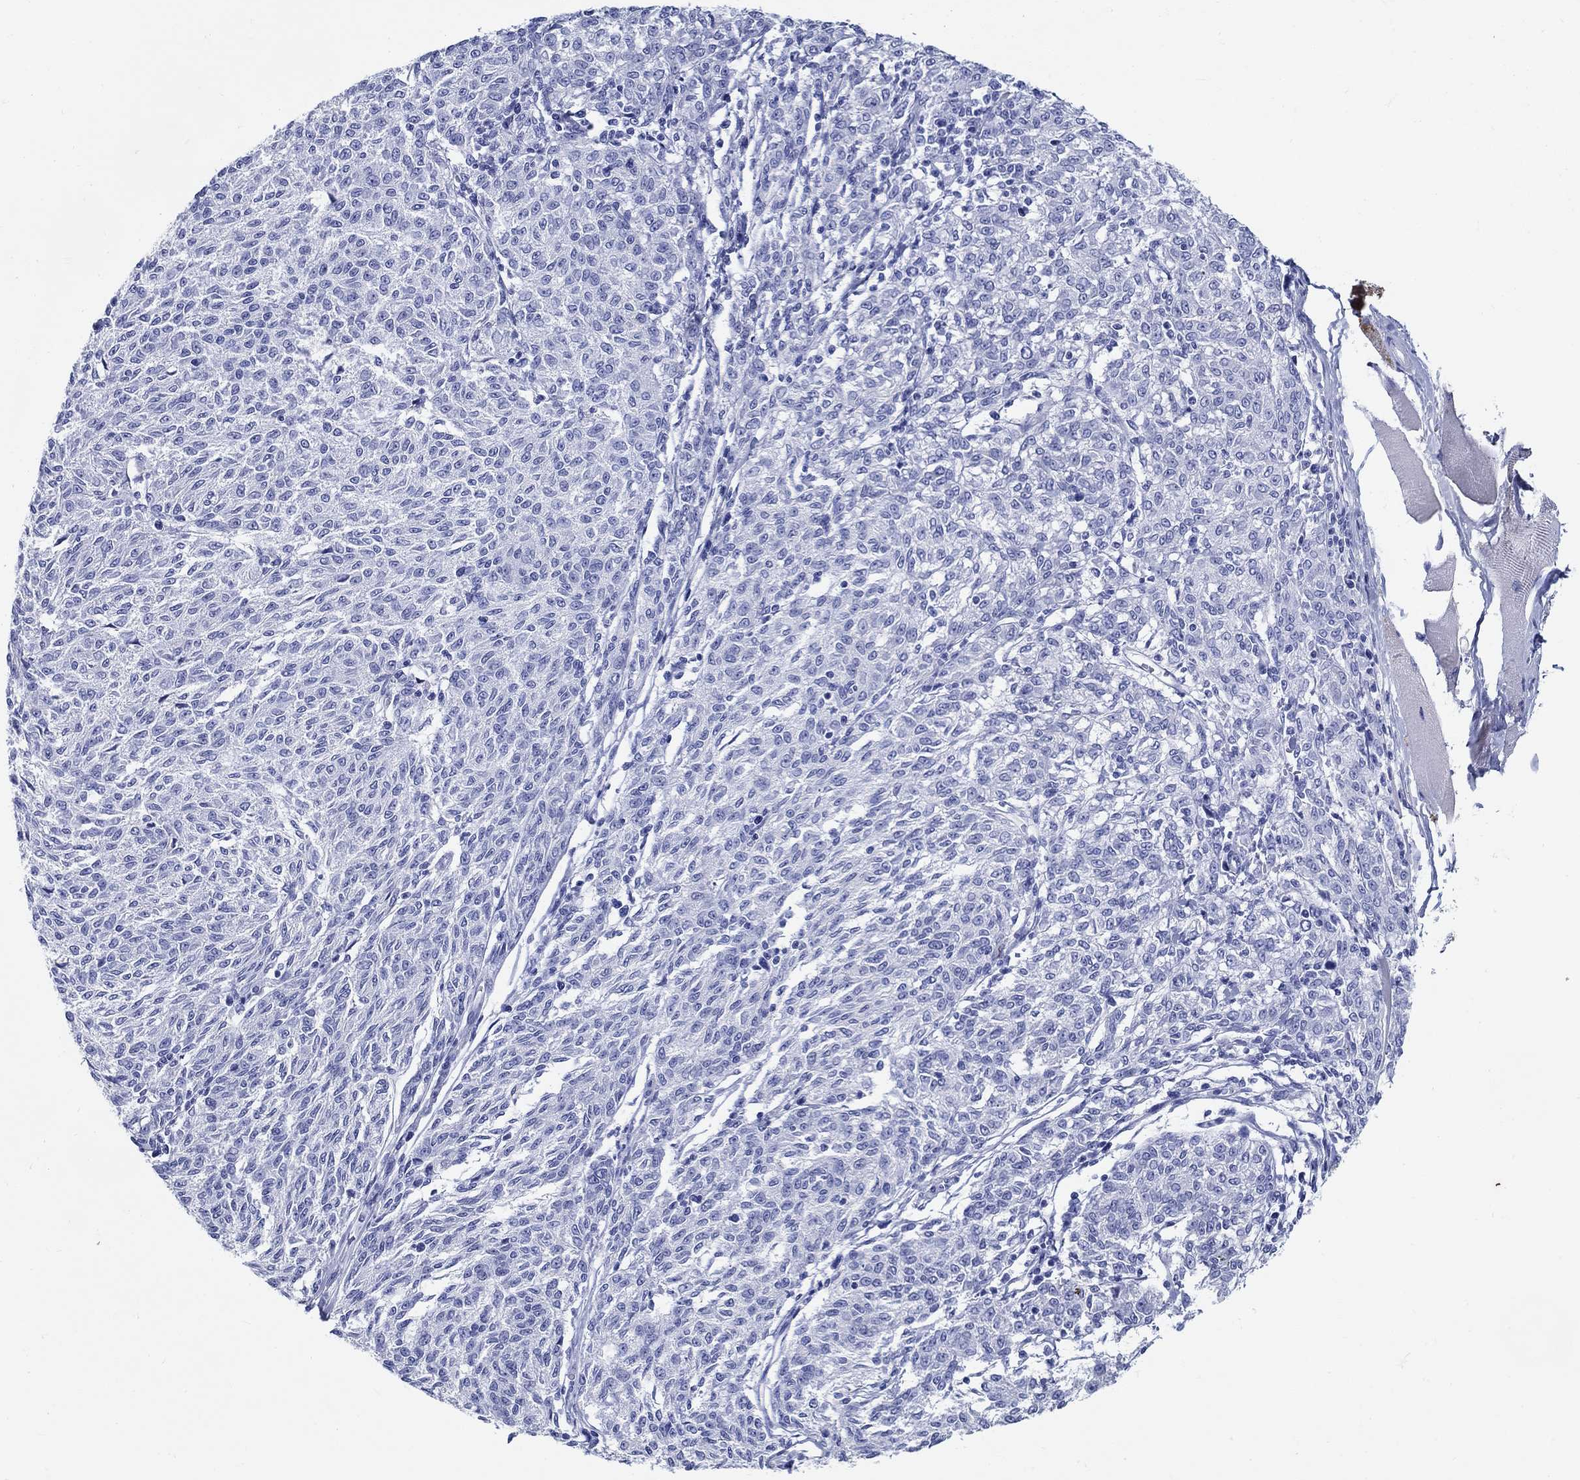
{"staining": {"intensity": "negative", "quantity": "none", "location": "none"}, "tissue": "melanoma", "cell_type": "Tumor cells", "image_type": "cancer", "snomed": [{"axis": "morphology", "description": "Malignant melanoma, NOS"}, {"axis": "topography", "description": "Skin"}], "caption": "A photomicrograph of human malignant melanoma is negative for staining in tumor cells.", "gene": "CRYGS", "patient": {"sex": "female", "age": 72}}